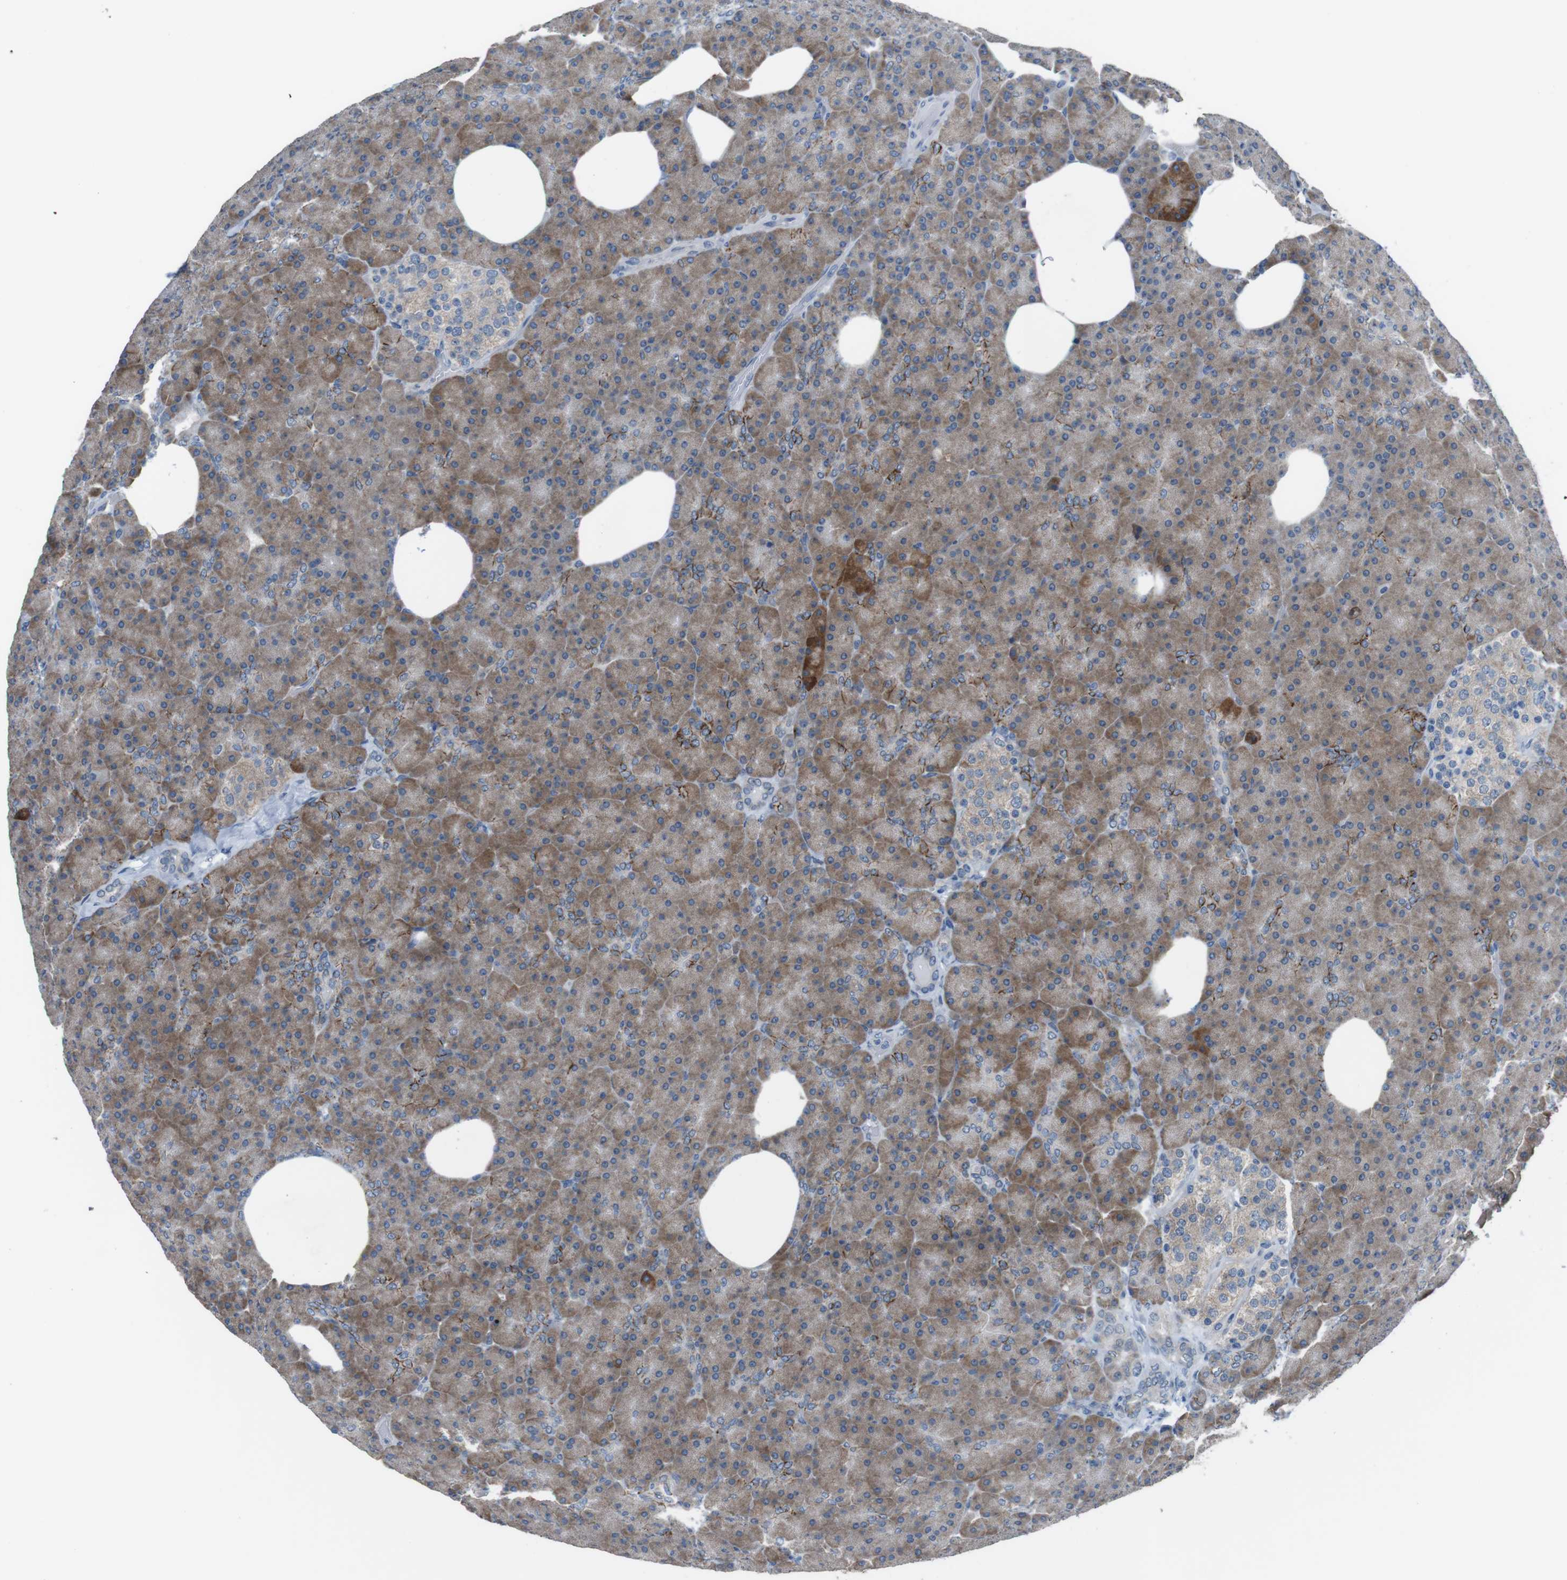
{"staining": {"intensity": "moderate", "quantity": ">75%", "location": "cytoplasmic/membranous"}, "tissue": "pancreas", "cell_type": "Exocrine glandular cells", "image_type": "normal", "snomed": [{"axis": "morphology", "description": "Normal tissue, NOS"}, {"axis": "topography", "description": "Pancreas"}], "caption": "An IHC photomicrograph of unremarkable tissue is shown. Protein staining in brown highlights moderate cytoplasmic/membranous positivity in pancreas within exocrine glandular cells. (IHC, brightfield microscopy, high magnification).", "gene": "CDH22", "patient": {"sex": "female", "age": 35}}